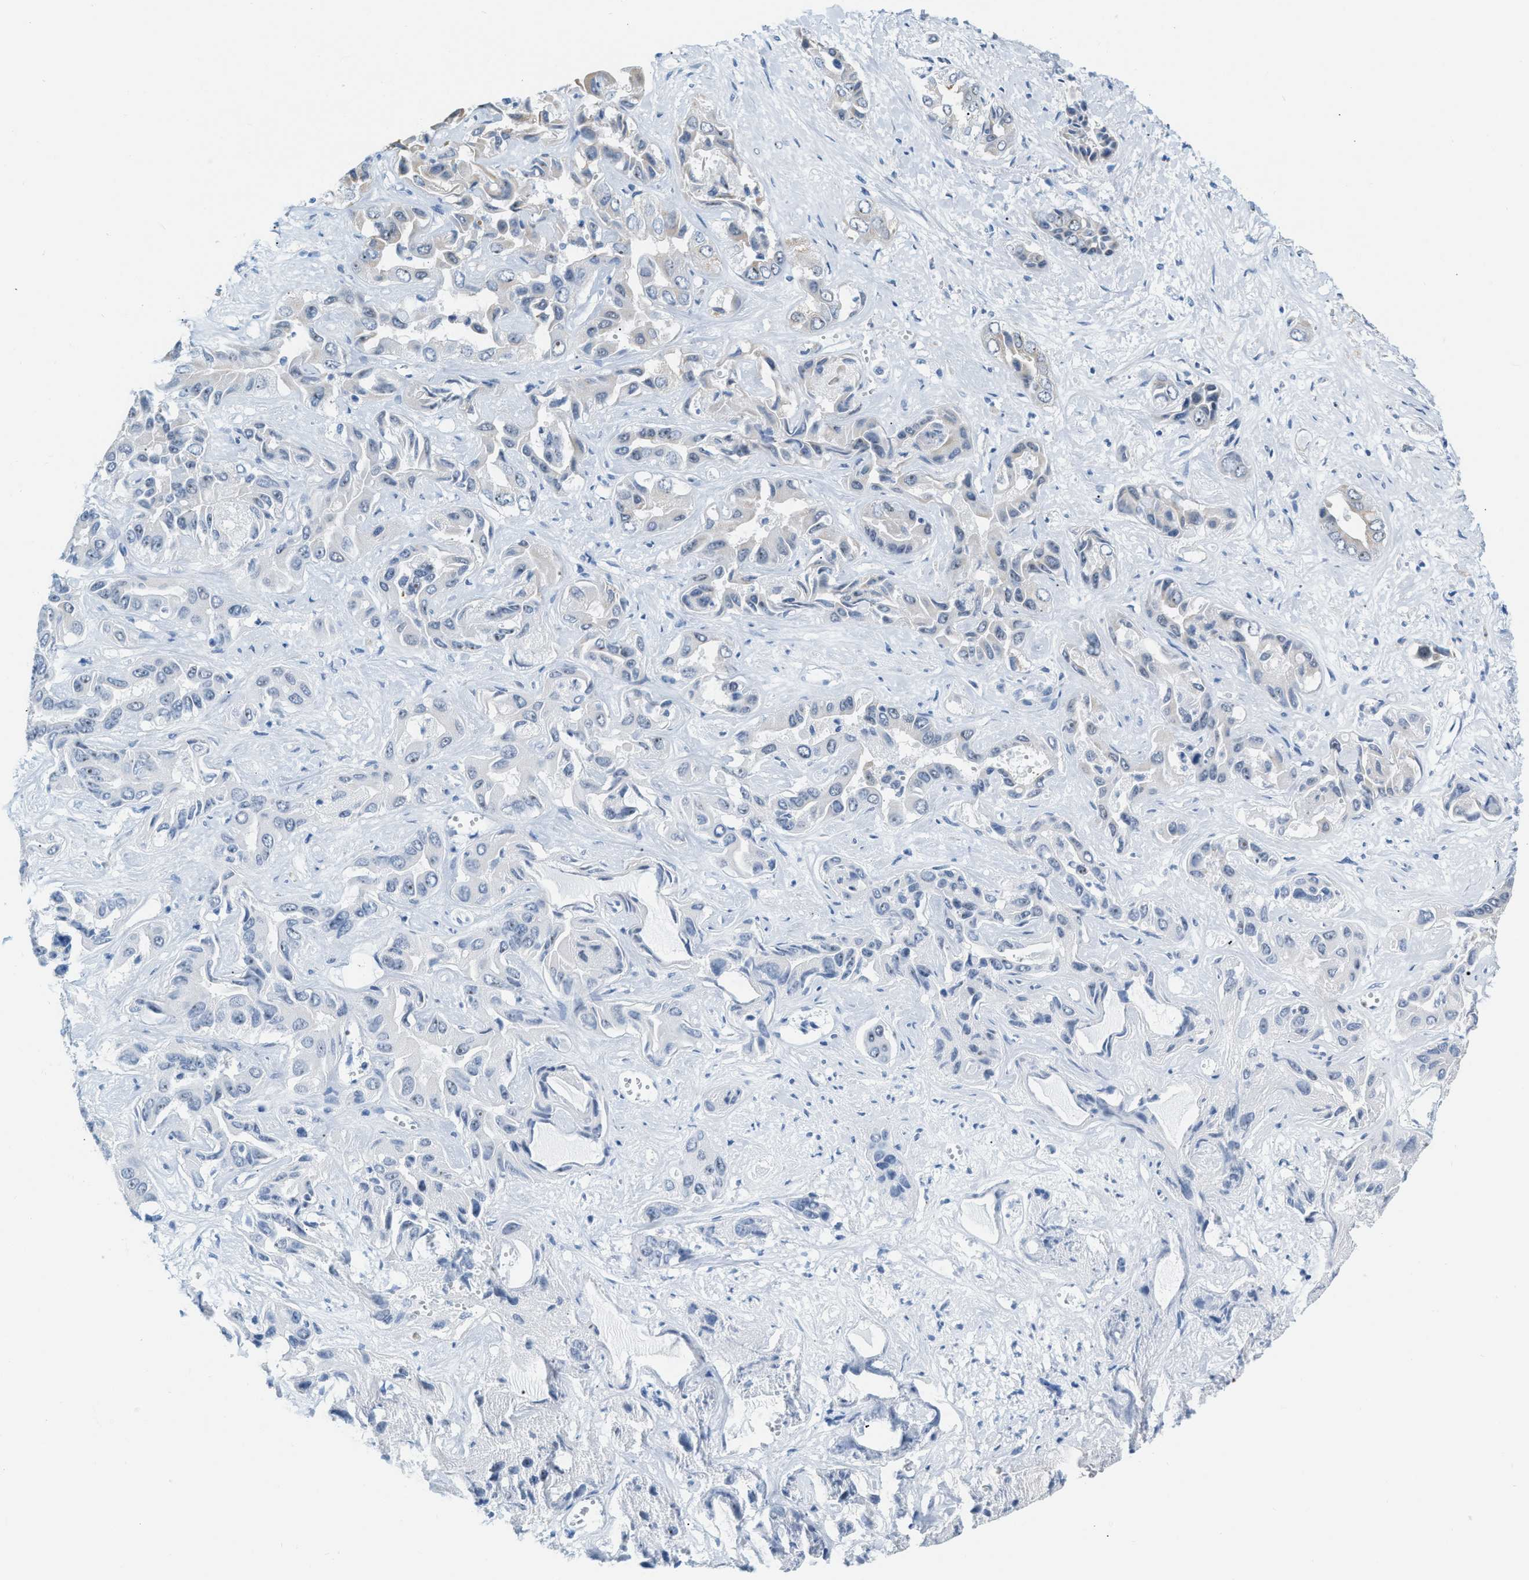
{"staining": {"intensity": "negative", "quantity": "none", "location": "none"}, "tissue": "liver cancer", "cell_type": "Tumor cells", "image_type": "cancer", "snomed": [{"axis": "morphology", "description": "Cholangiocarcinoma"}, {"axis": "topography", "description": "Liver"}], "caption": "A micrograph of cholangiocarcinoma (liver) stained for a protein shows no brown staining in tumor cells.", "gene": "PHRF1", "patient": {"sex": "female", "age": 52}}